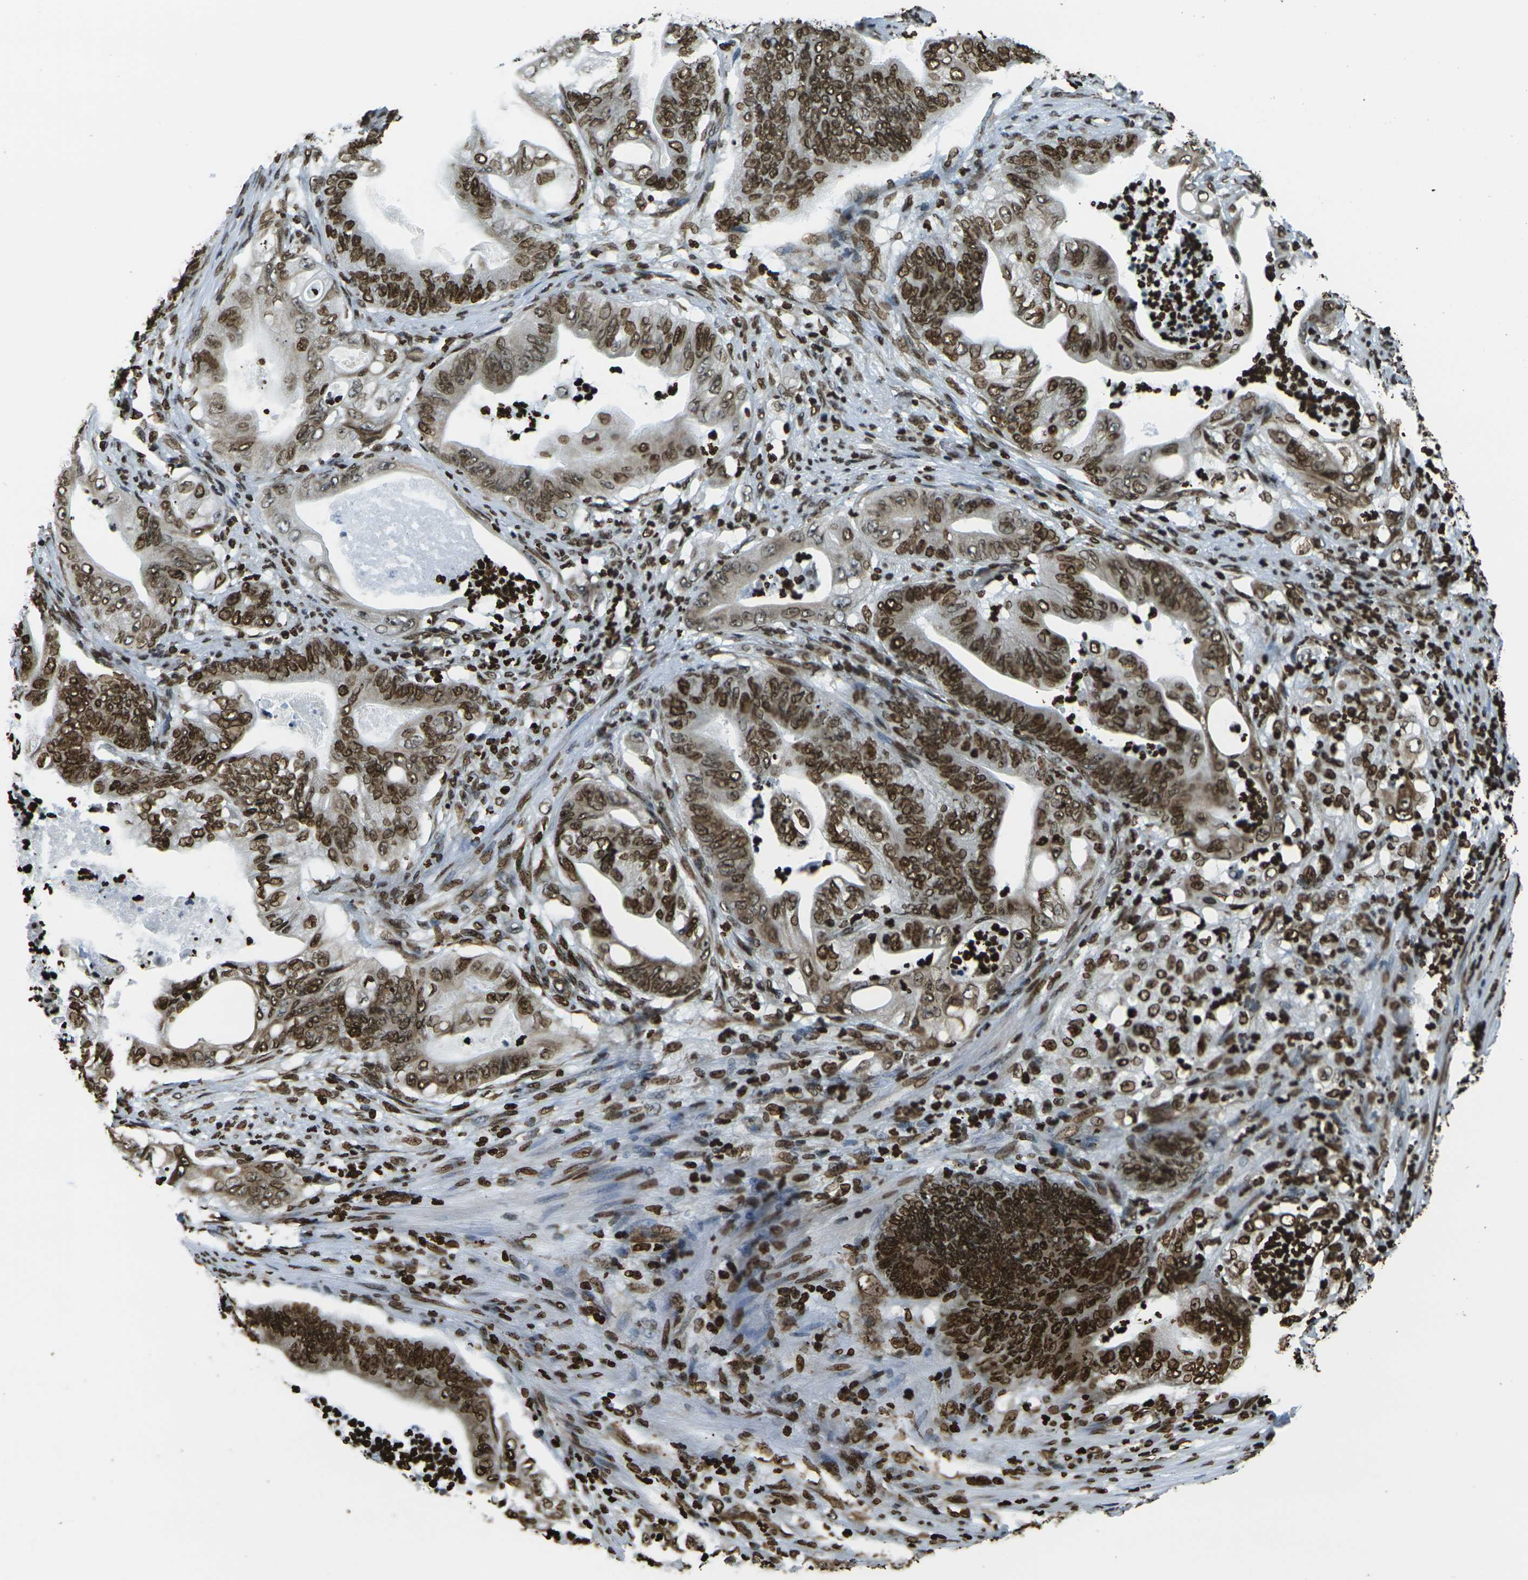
{"staining": {"intensity": "moderate", "quantity": ">75%", "location": "nuclear"}, "tissue": "stomach cancer", "cell_type": "Tumor cells", "image_type": "cancer", "snomed": [{"axis": "morphology", "description": "Adenocarcinoma, NOS"}, {"axis": "topography", "description": "Stomach"}], "caption": "This is a micrograph of immunohistochemistry staining of stomach cancer, which shows moderate positivity in the nuclear of tumor cells.", "gene": "H1-2", "patient": {"sex": "female", "age": 73}}